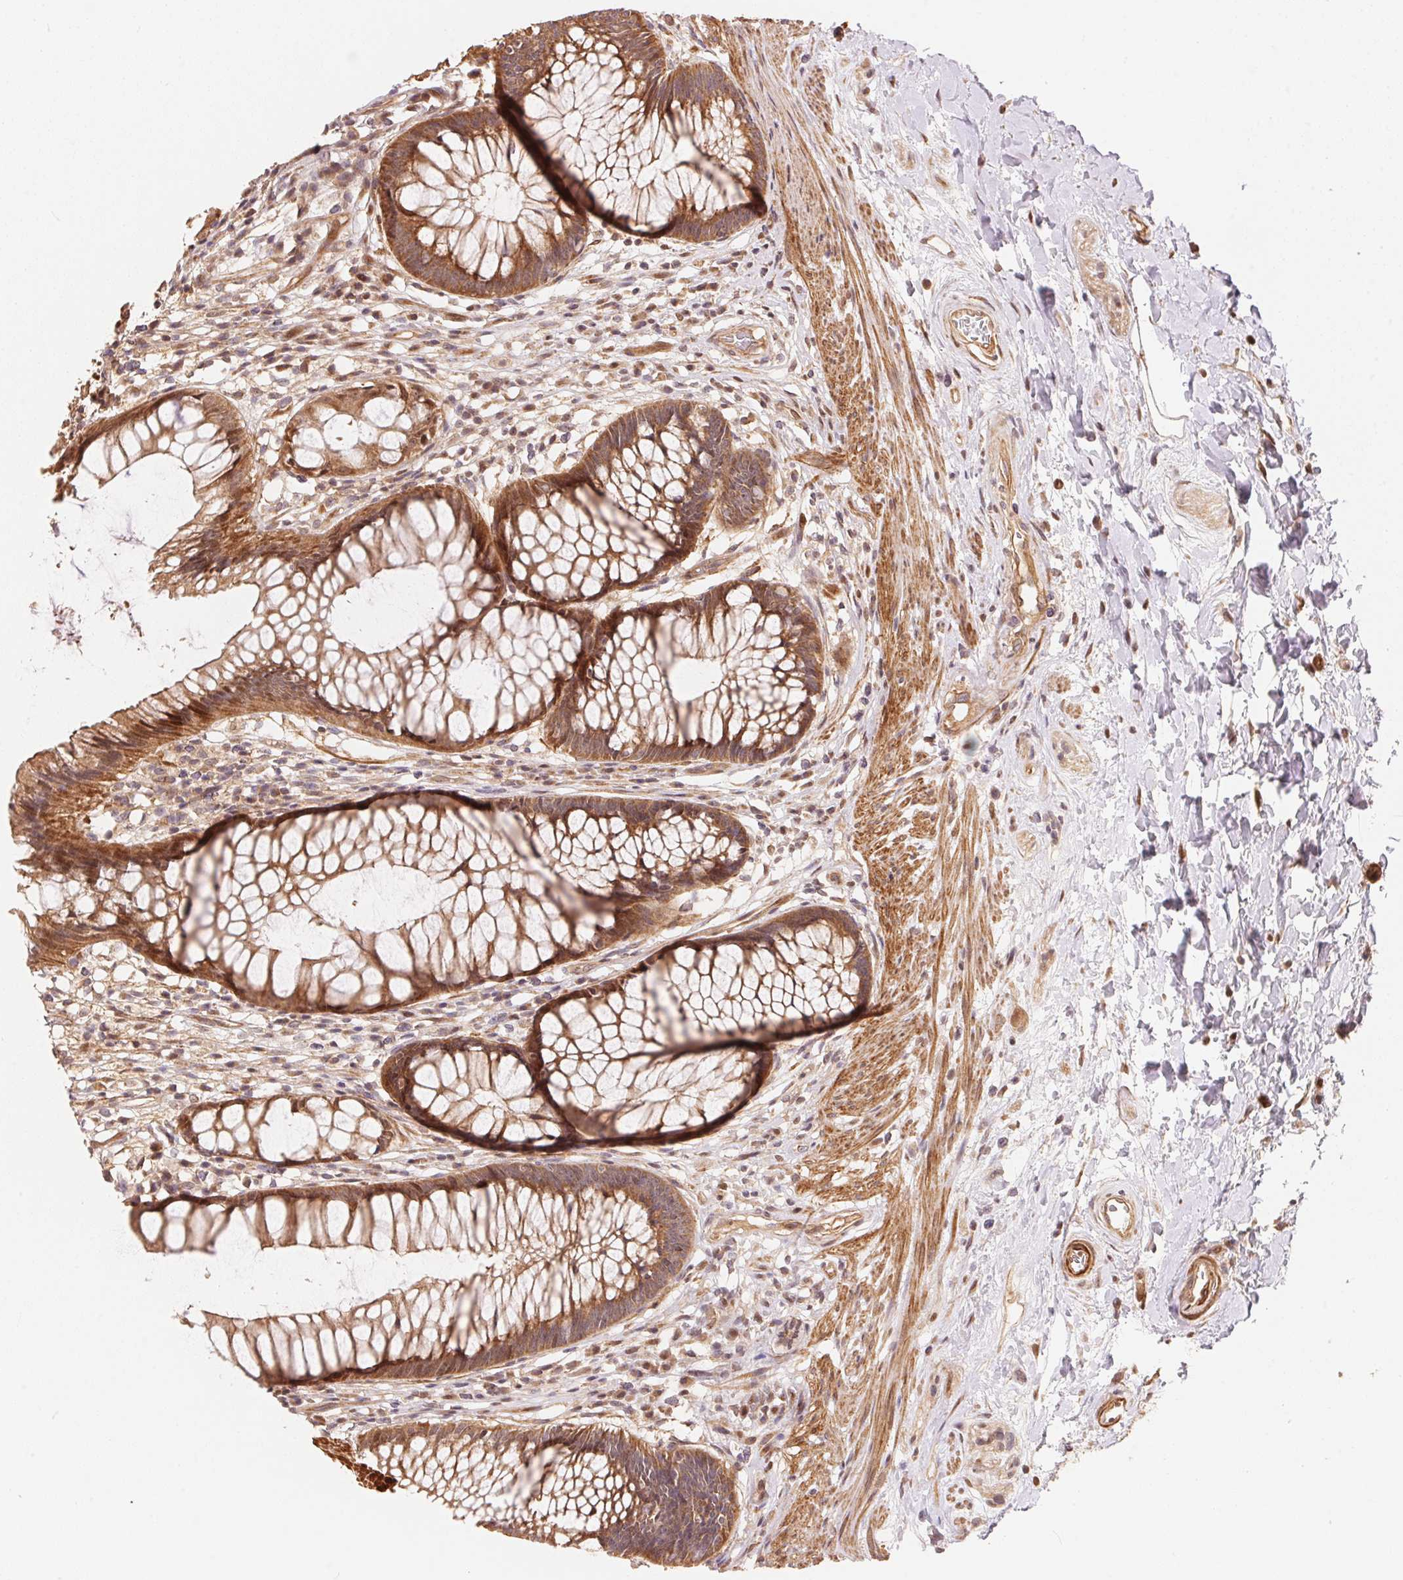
{"staining": {"intensity": "moderate", "quantity": ">75%", "location": "cytoplasmic/membranous"}, "tissue": "rectum", "cell_type": "Glandular cells", "image_type": "normal", "snomed": [{"axis": "morphology", "description": "Normal tissue, NOS"}, {"axis": "topography", "description": "Smooth muscle"}, {"axis": "topography", "description": "Rectum"}], "caption": "Approximately >75% of glandular cells in unremarkable human rectum demonstrate moderate cytoplasmic/membranous protein staining as visualized by brown immunohistochemical staining.", "gene": "TNIP2", "patient": {"sex": "male", "age": 53}}